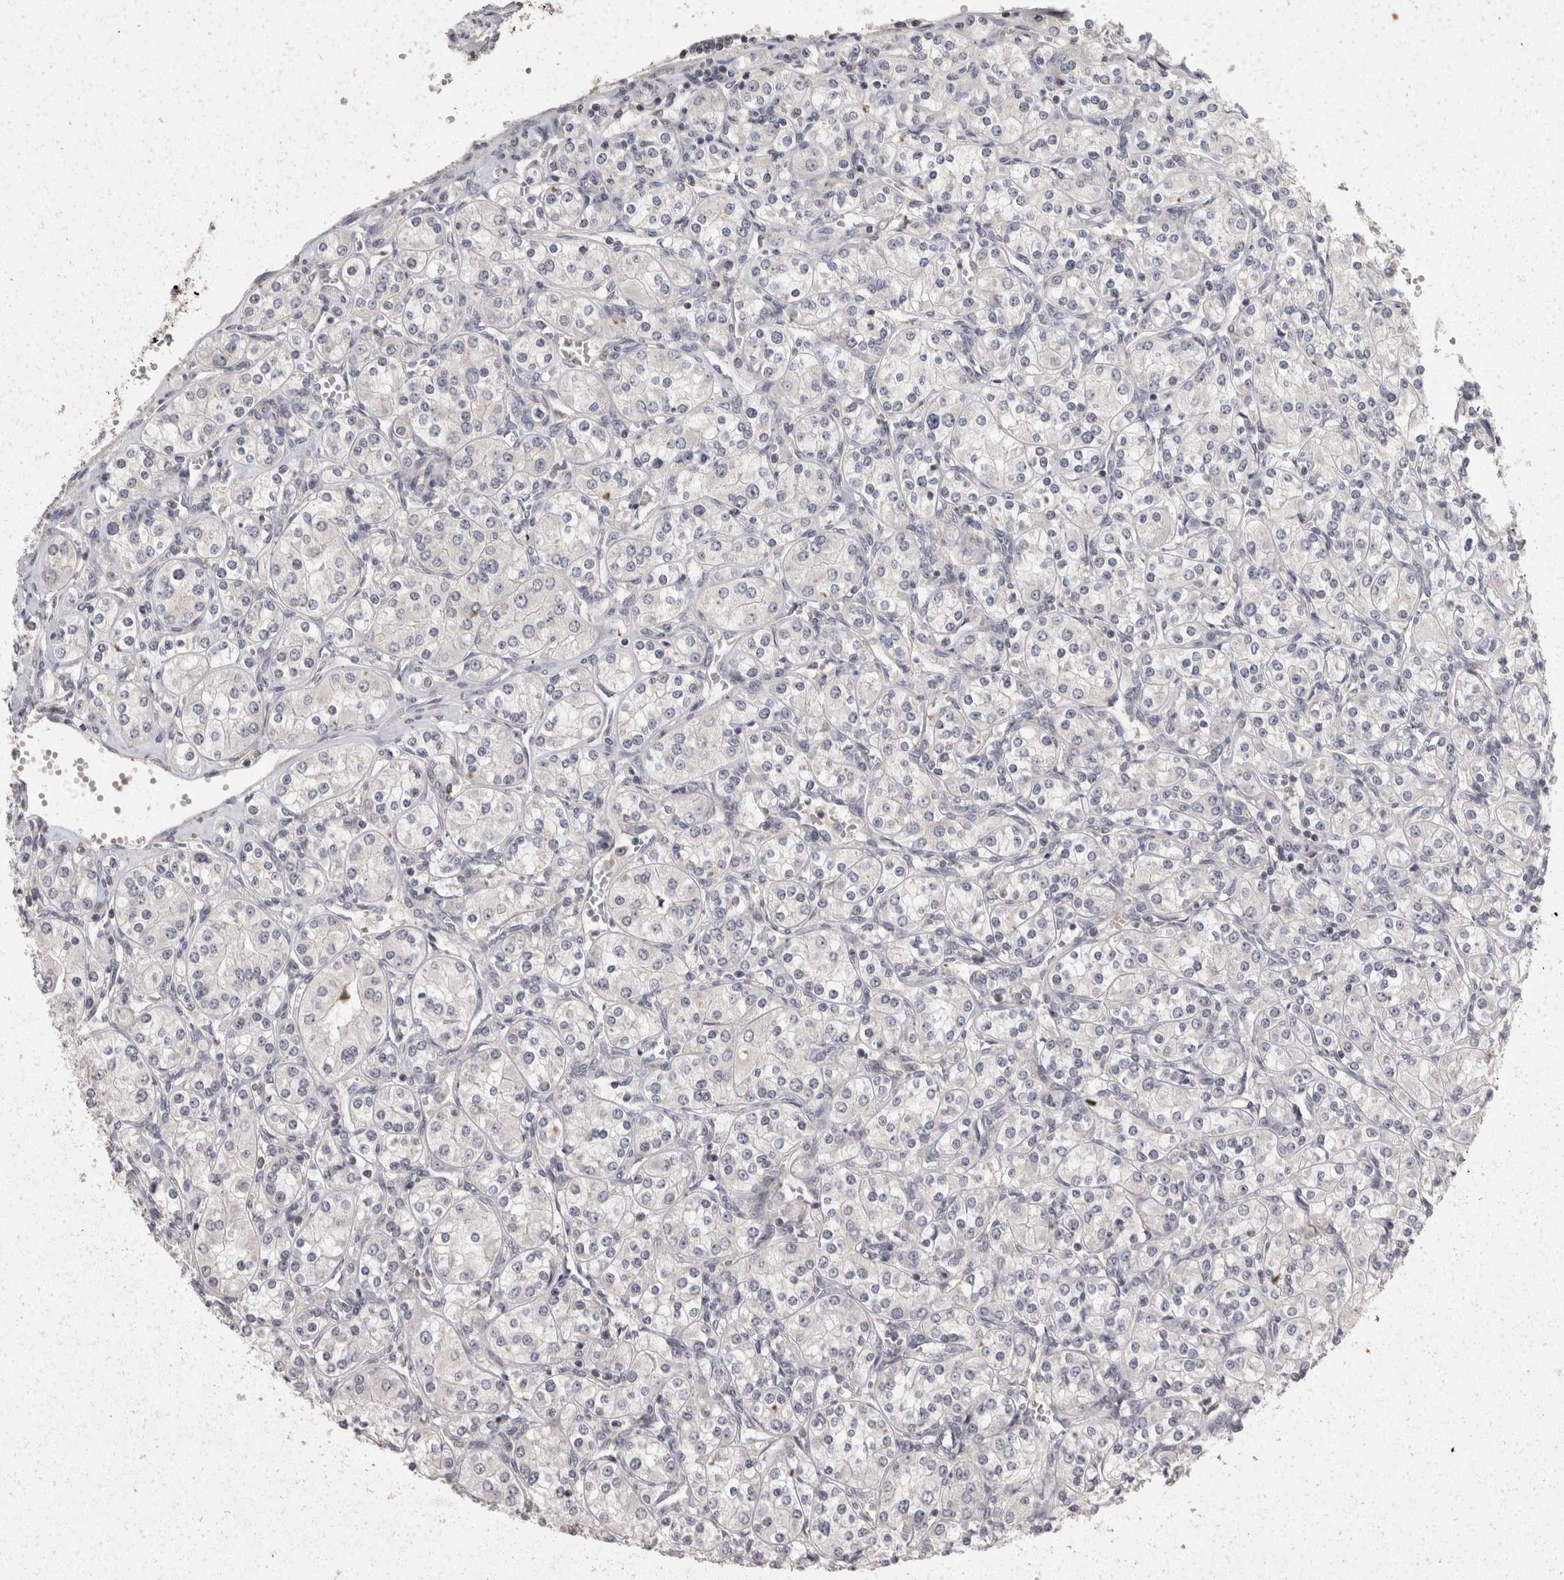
{"staining": {"intensity": "negative", "quantity": "none", "location": "none"}, "tissue": "renal cancer", "cell_type": "Tumor cells", "image_type": "cancer", "snomed": [{"axis": "morphology", "description": "Adenocarcinoma, NOS"}, {"axis": "topography", "description": "Kidney"}], "caption": "Immunohistochemical staining of renal cancer (adenocarcinoma) shows no significant expression in tumor cells.", "gene": "ACAT2", "patient": {"sex": "male", "age": 77}}